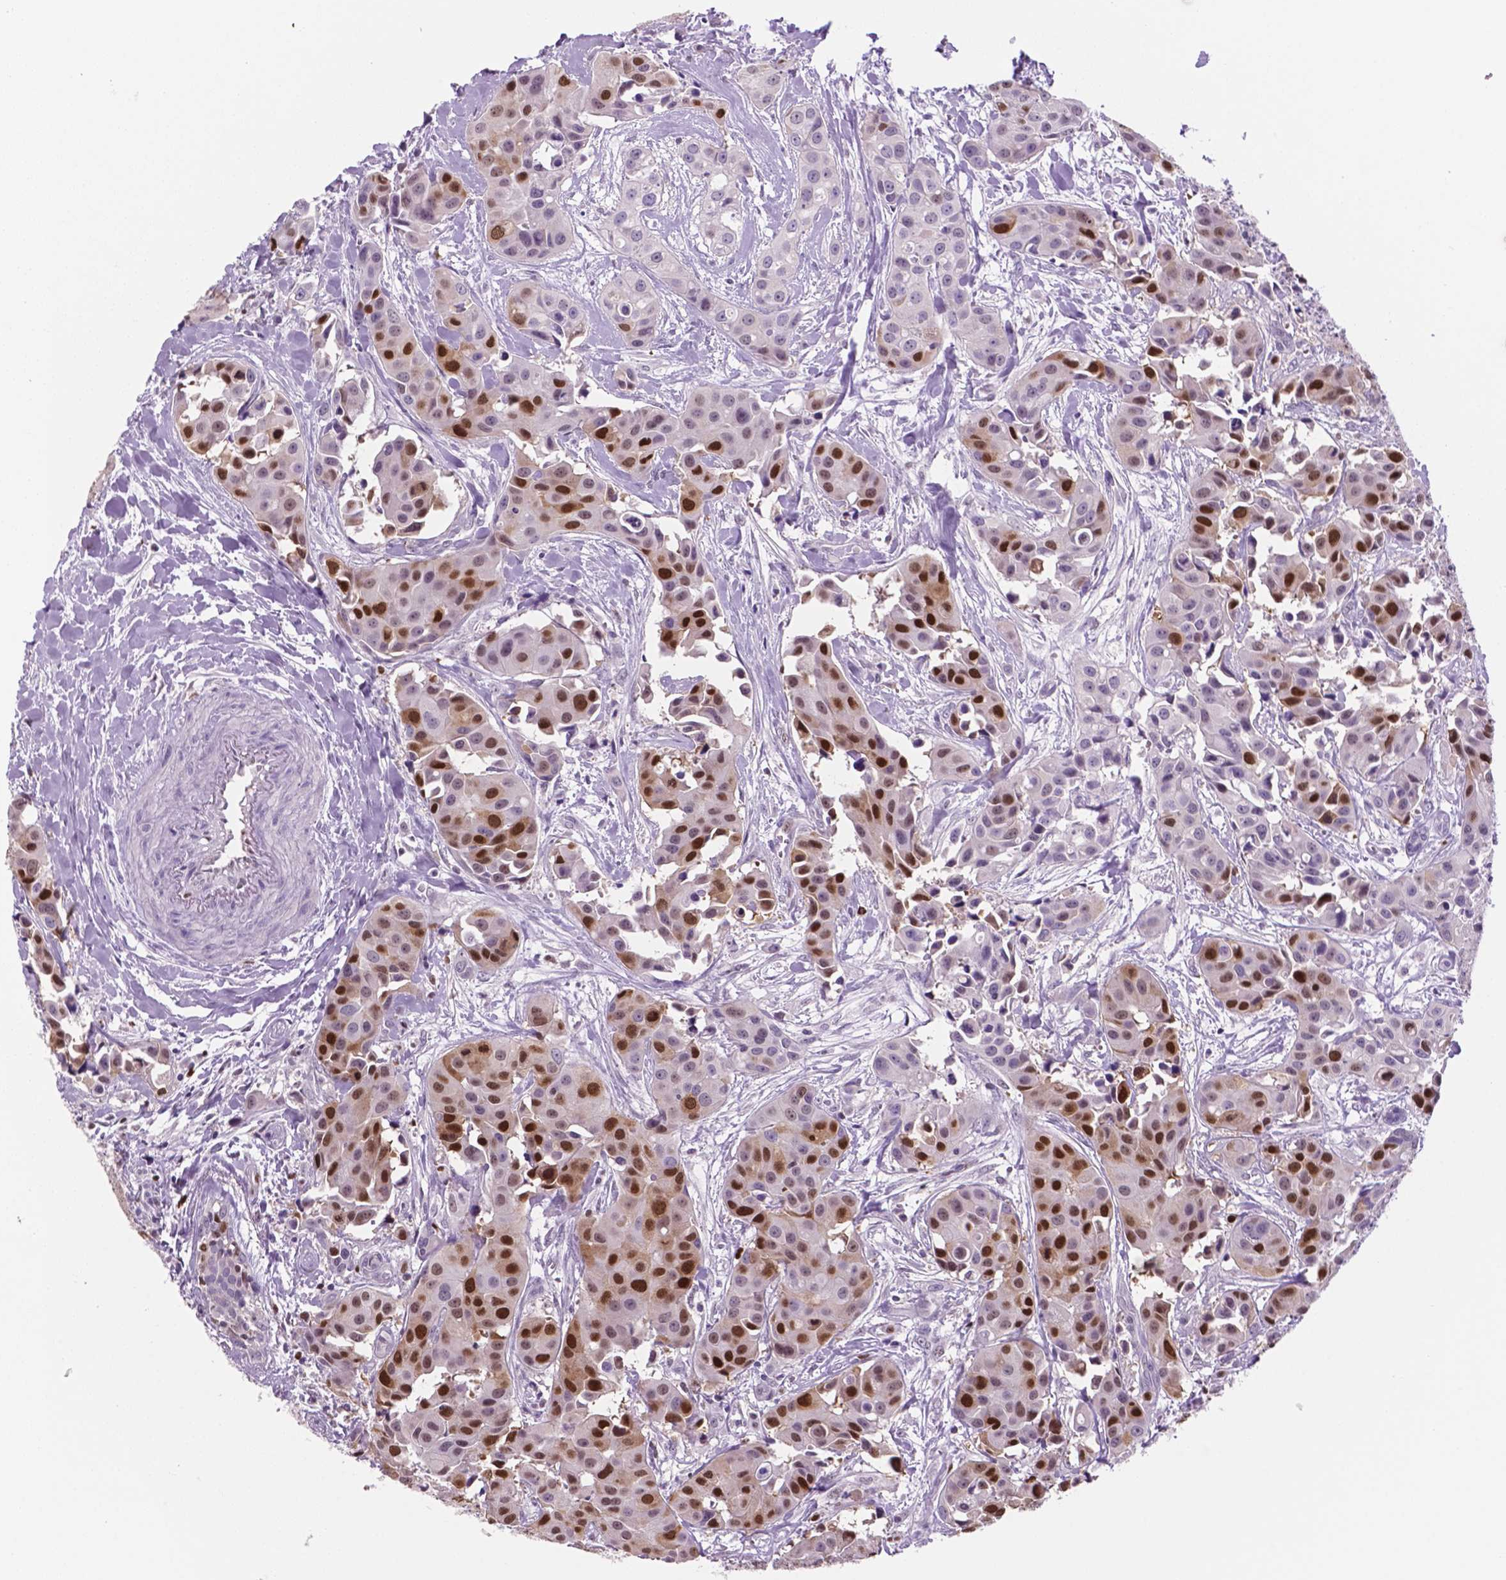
{"staining": {"intensity": "strong", "quantity": "25%-75%", "location": "nuclear"}, "tissue": "head and neck cancer", "cell_type": "Tumor cells", "image_type": "cancer", "snomed": [{"axis": "morphology", "description": "Adenocarcinoma, NOS"}, {"axis": "topography", "description": "Head-Neck"}], "caption": "This is a photomicrograph of IHC staining of adenocarcinoma (head and neck), which shows strong staining in the nuclear of tumor cells.", "gene": "NCAPH2", "patient": {"sex": "male", "age": 76}}